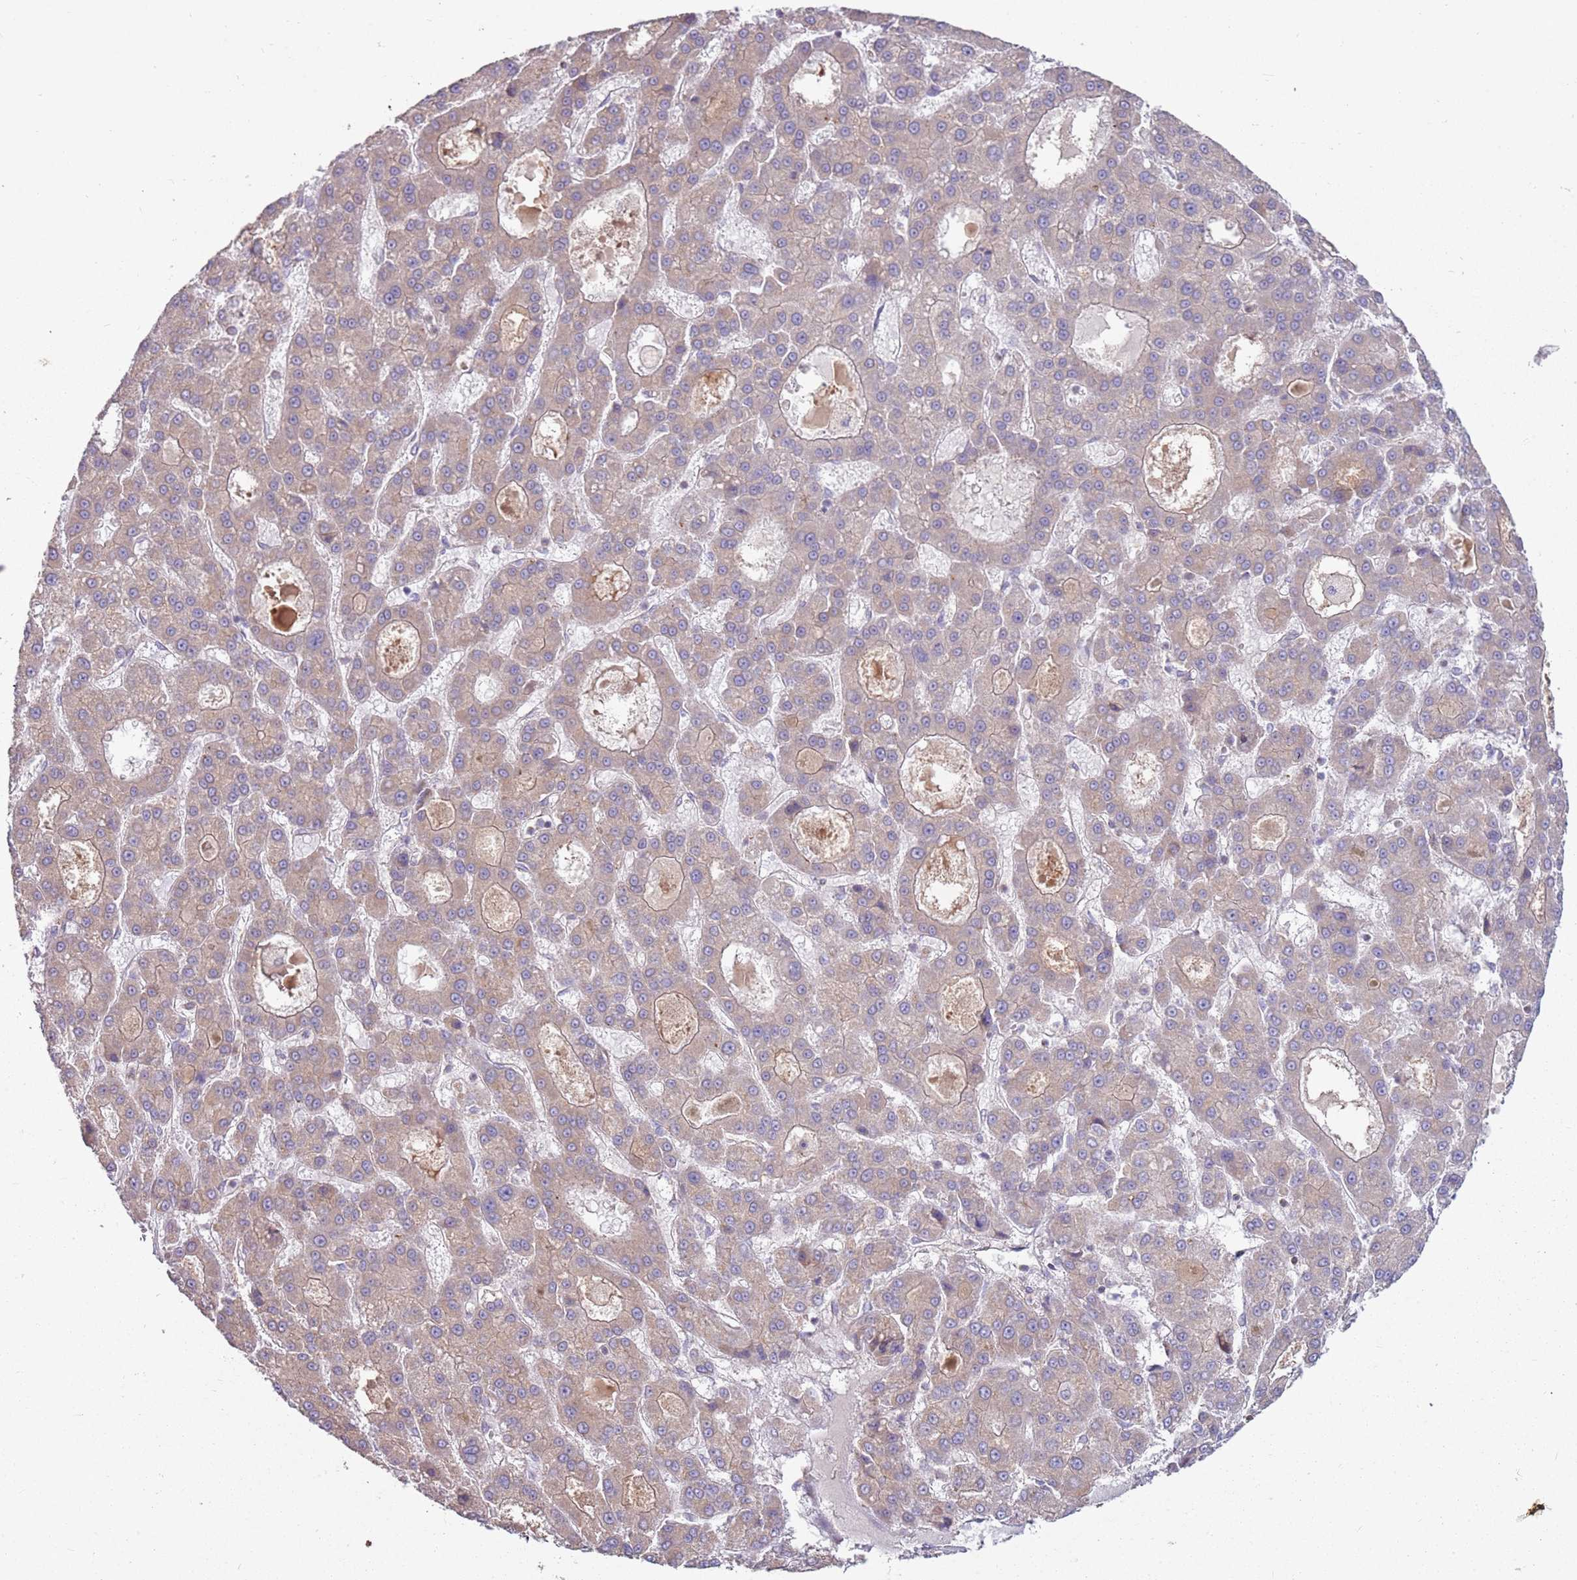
{"staining": {"intensity": "weak", "quantity": "25%-75%", "location": "cytoplasmic/membranous"}, "tissue": "liver cancer", "cell_type": "Tumor cells", "image_type": "cancer", "snomed": [{"axis": "morphology", "description": "Carcinoma, Hepatocellular, NOS"}, {"axis": "topography", "description": "Liver"}], "caption": "There is low levels of weak cytoplasmic/membranous positivity in tumor cells of hepatocellular carcinoma (liver), as demonstrated by immunohistochemical staining (brown color).", "gene": "SPATA31D1", "patient": {"sex": "male", "age": 70}}